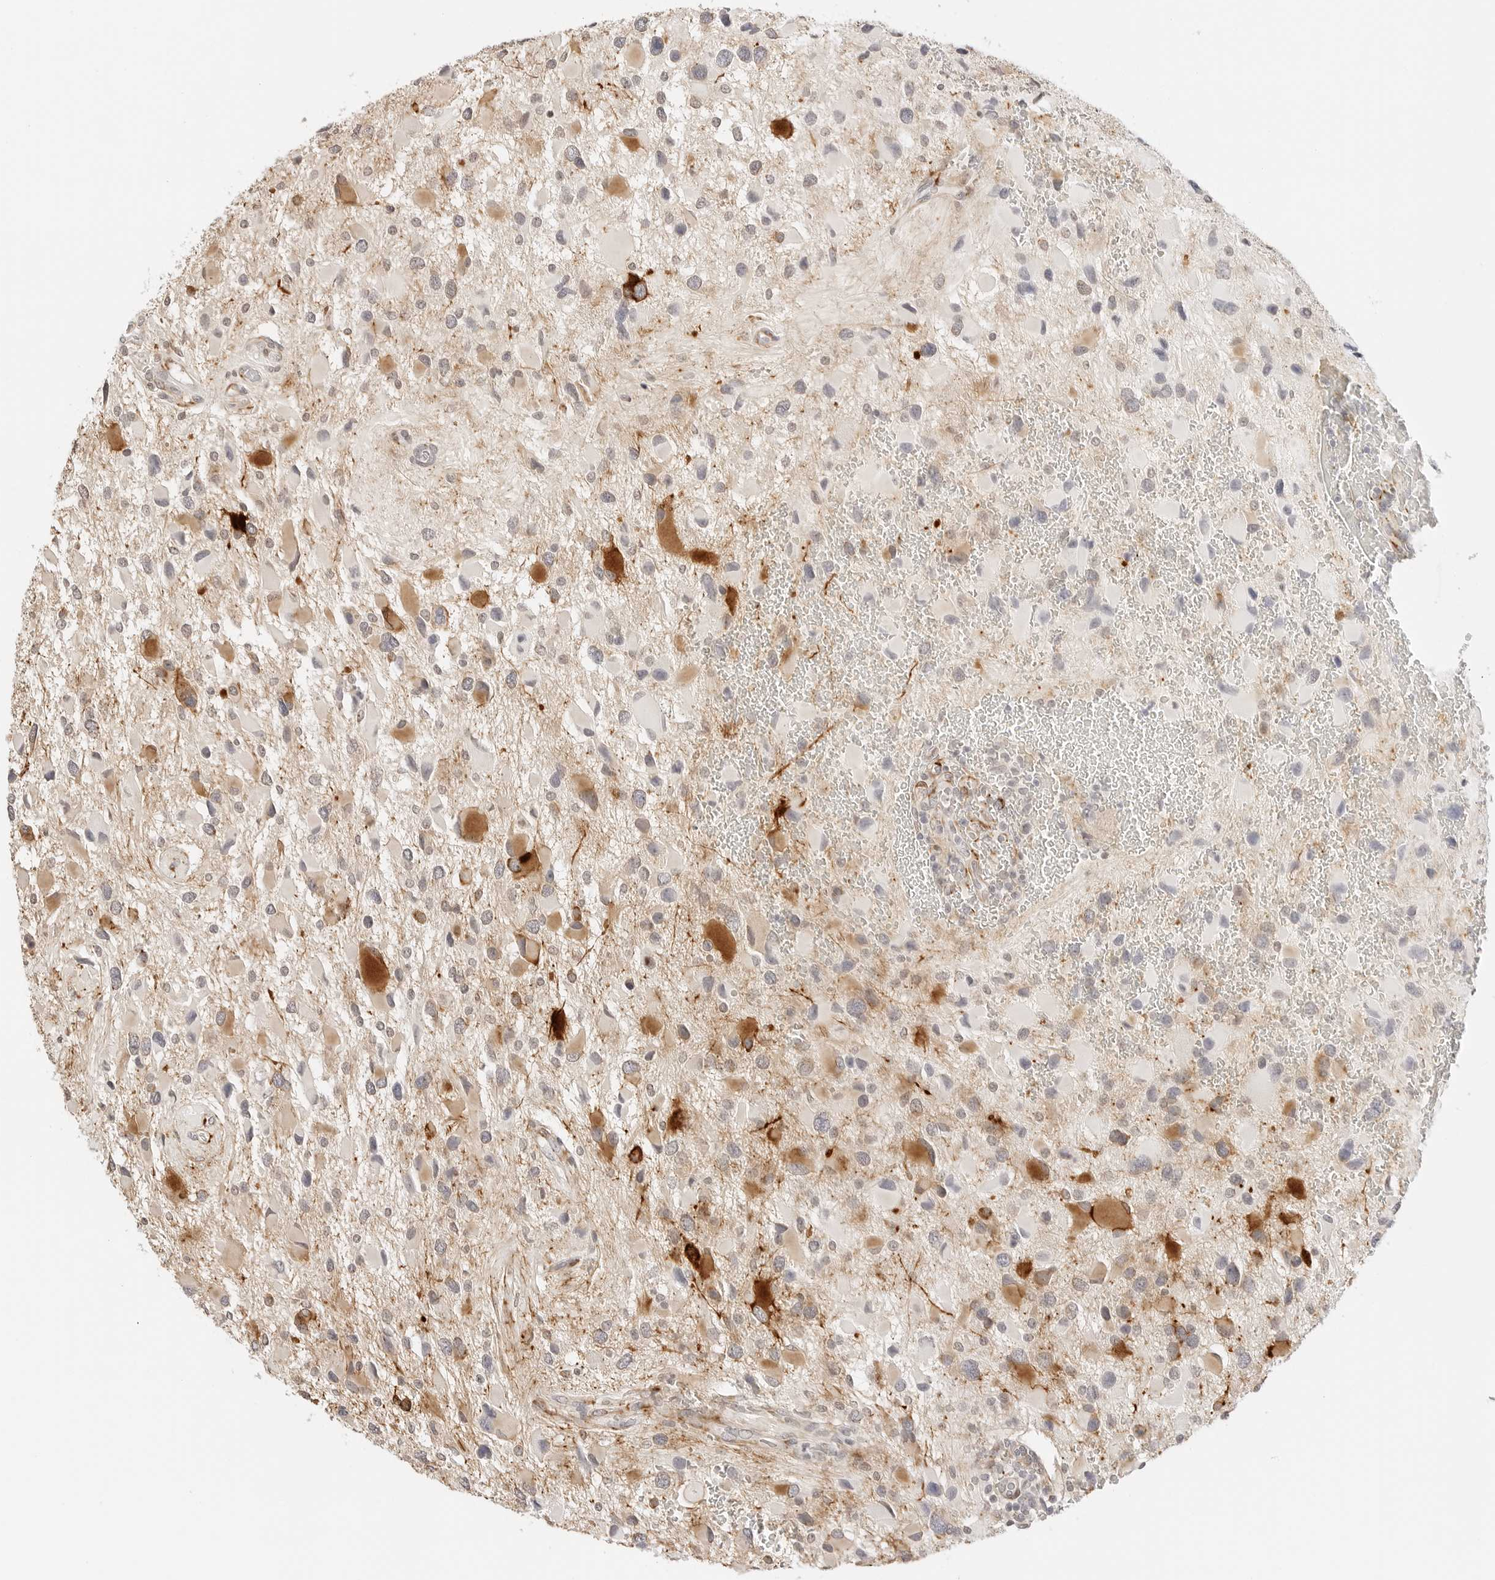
{"staining": {"intensity": "moderate", "quantity": "25%-75%", "location": "cytoplasmic/membranous"}, "tissue": "glioma", "cell_type": "Tumor cells", "image_type": "cancer", "snomed": [{"axis": "morphology", "description": "Glioma, malignant, High grade"}, {"axis": "topography", "description": "Brain"}], "caption": "DAB (3,3'-diaminobenzidine) immunohistochemical staining of glioma displays moderate cytoplasmic/membranous protein positivity in approximately 25%-75% of tumor cells.", "gene": "PCDH19", "patient": {"sex": "male", "age": 53}}